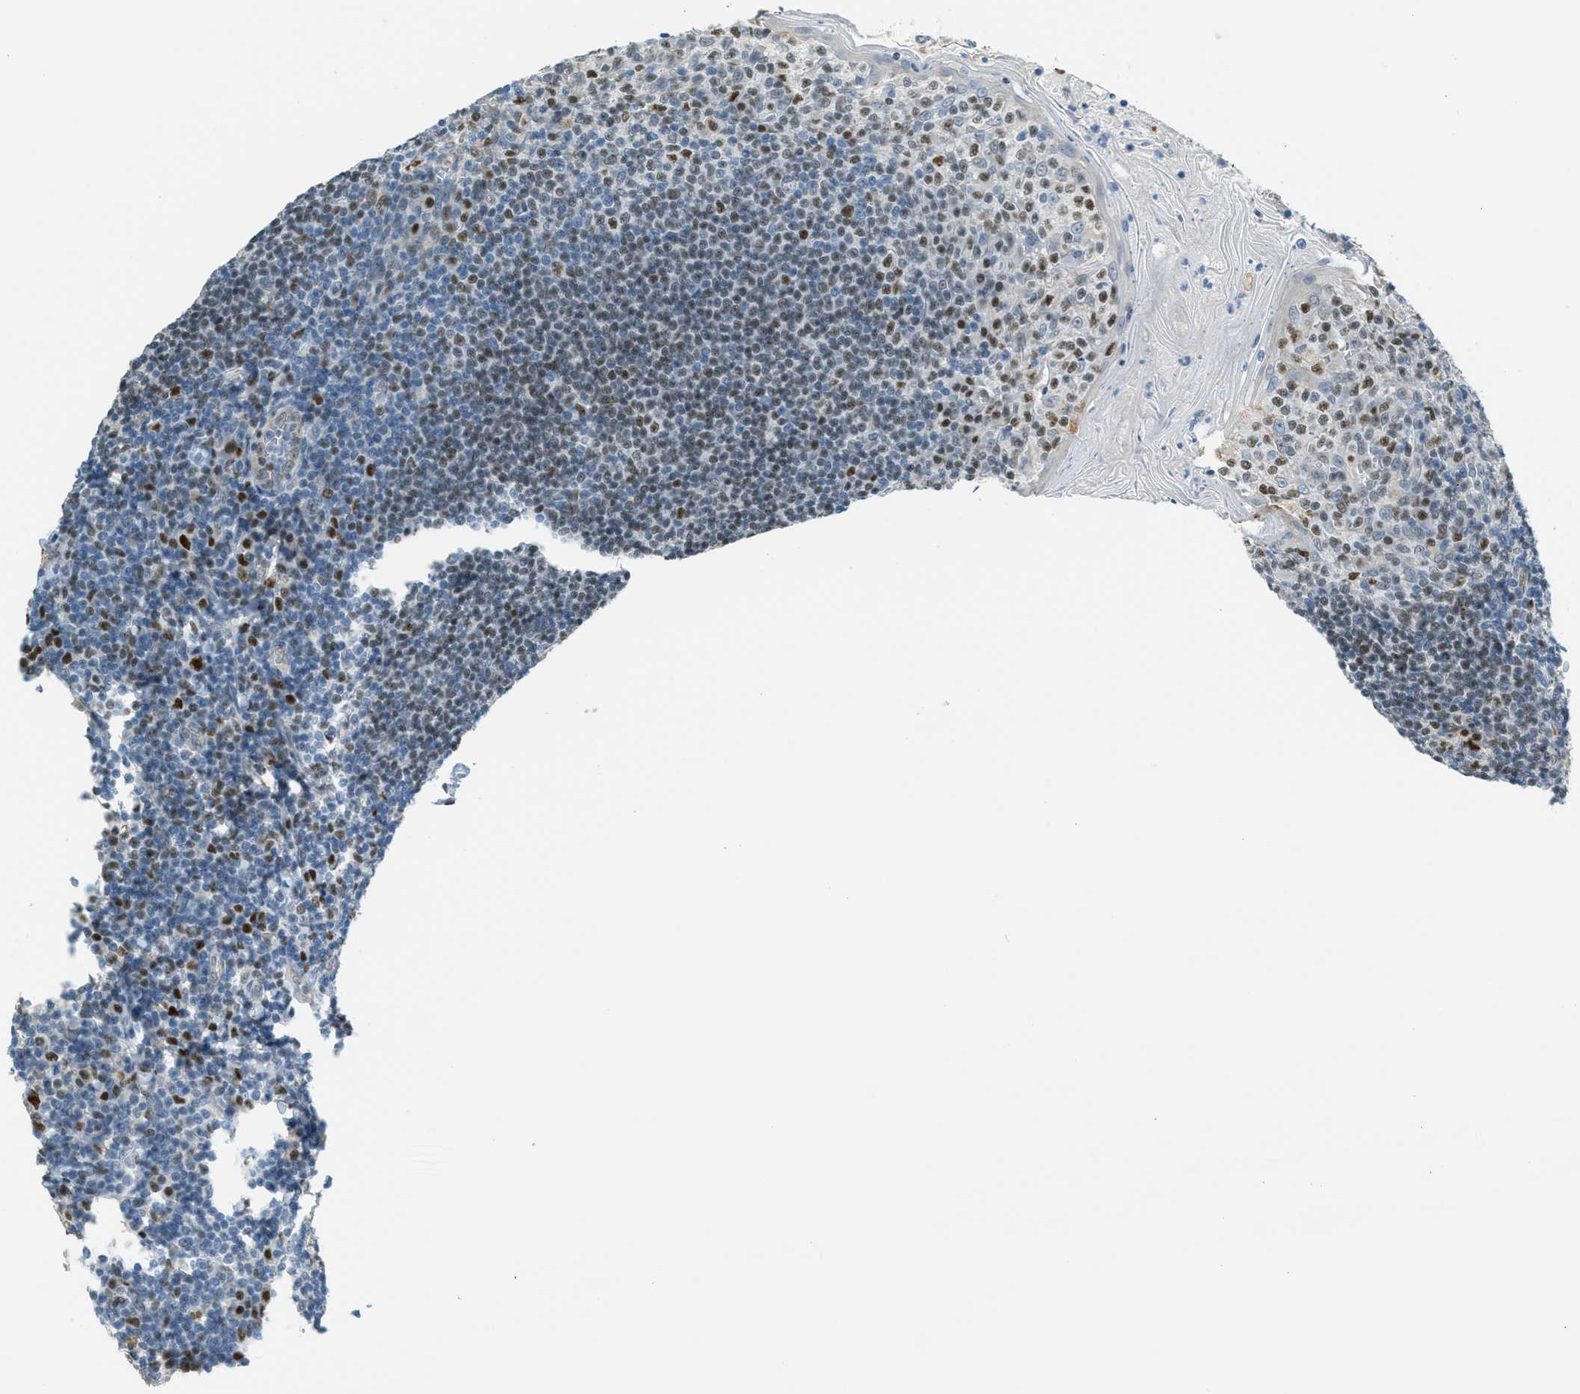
{"staining": {"intensity": "strong", "quantity": ">75%", "location": "nuclear"}, "tissue": "tonsil", "cell_type": "Germinal center cells", "image_type": "normal", "snomed": [{"axis": "morphology", "description": "Normal tissue, NOS"}, {"axis": "topography", "description": "Tonsil"}], "caption": "Approximately >75% of germinal center cells in normal human tonsil show strong nuclear protein staining as visualized by brown immunohistochemical staining.", "gene": "TCF3", "patient": {"sex": "male", "age": 31}}